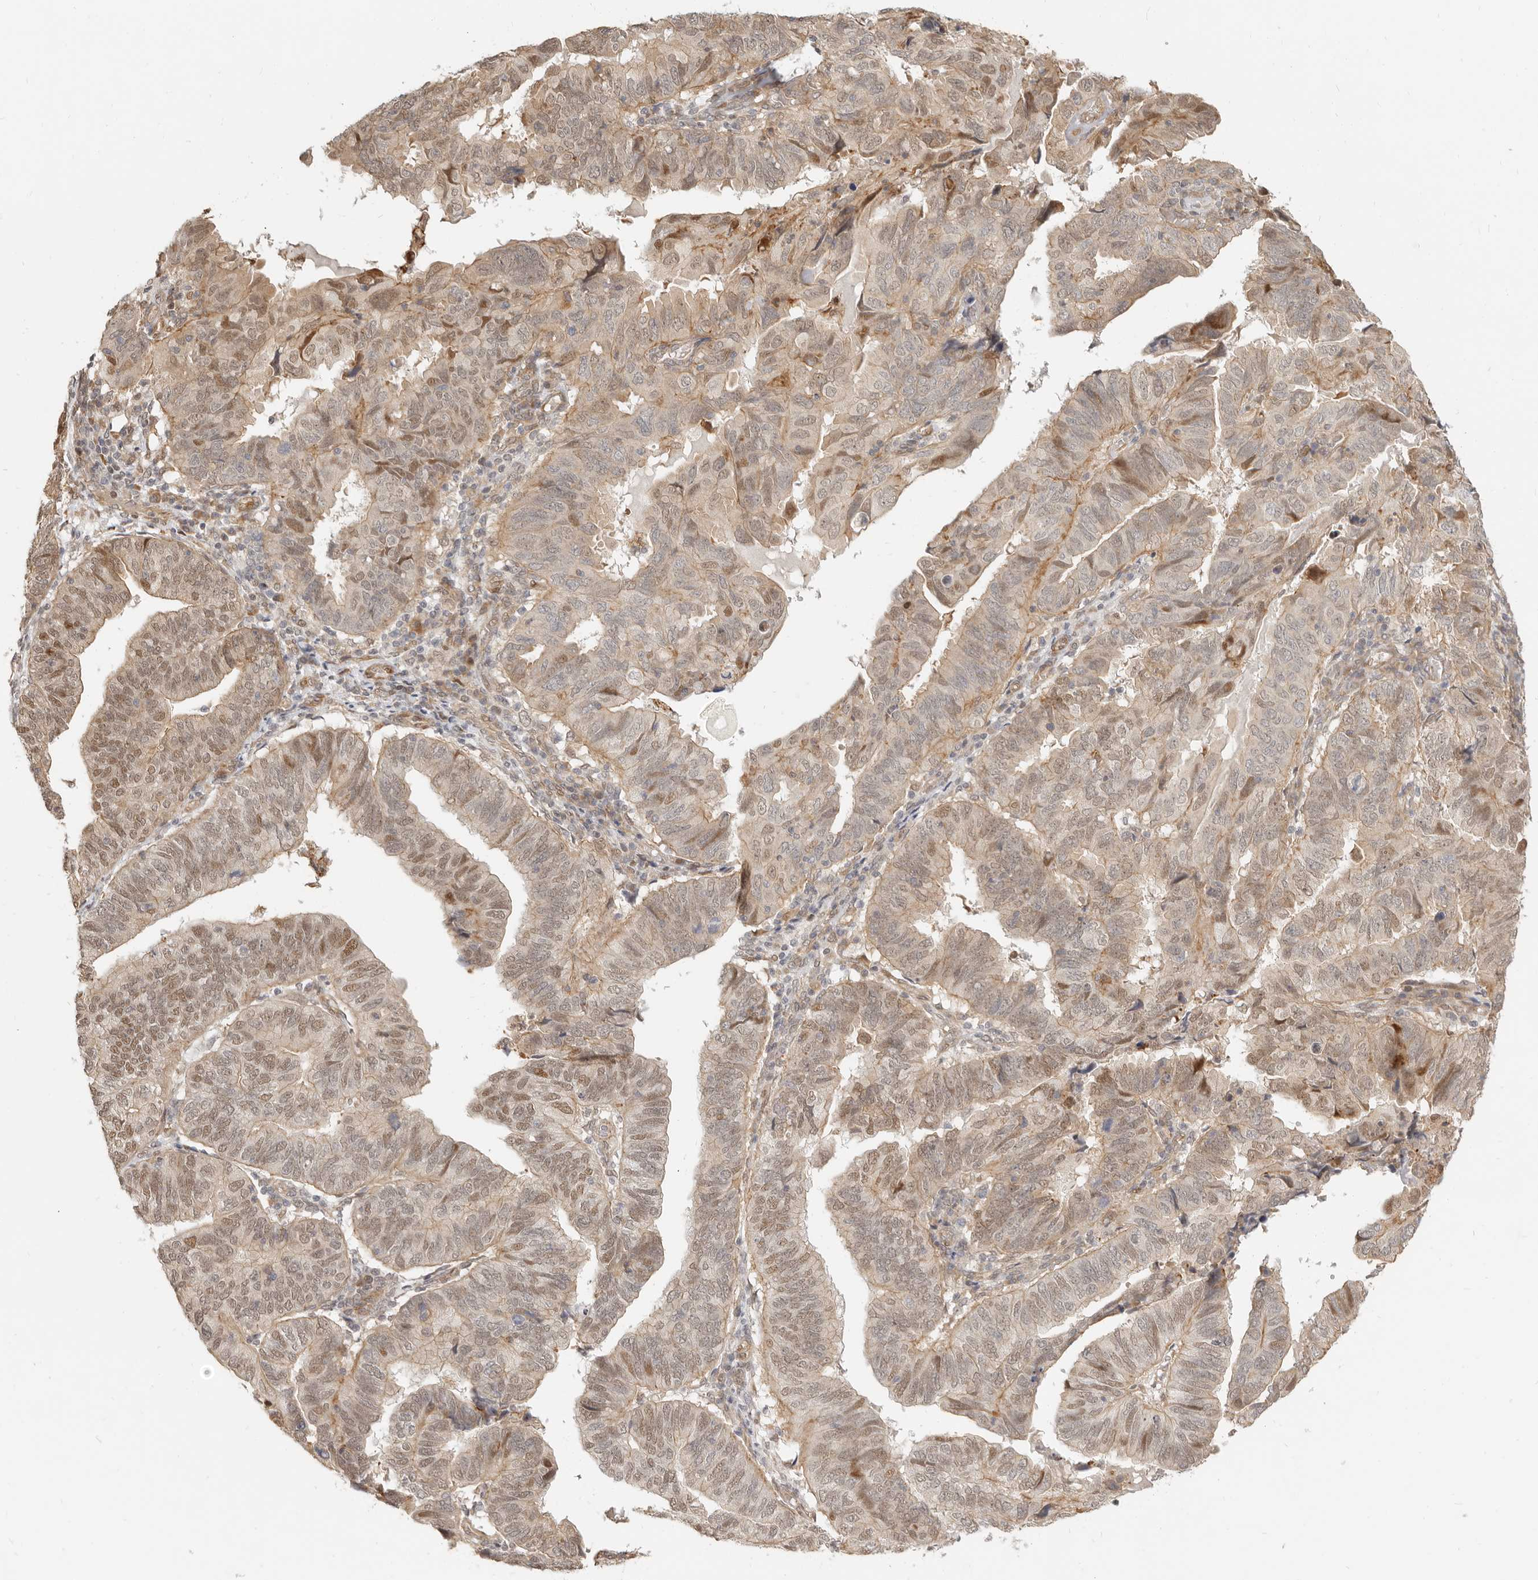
{"staining": {"intensity": "weak", "quantity": "25%-75%", "location": "cytoplasmic/membranous,nuclear"}, "tissue": "endometrial cancer", "cell_type": "Tumor cells", "image_type": "cancer", "snomed": [{"axis": "morphology", "description": "Adenocarcinoma, NOS"}, {"axis": "topography", "description": "Uterus"}], "caption": "Immunohistochemistry (IHC) (DAB) staining of human endometrial cancer (adenocarcinoma) demonstrates weak cytoplasmic/membranous and nuclear protein expression in about 25%-75% of tumor cells. Nuclei are stained in blue.", "gene": "TUFT1", "patient": {"sex": "female", "age": 77}}